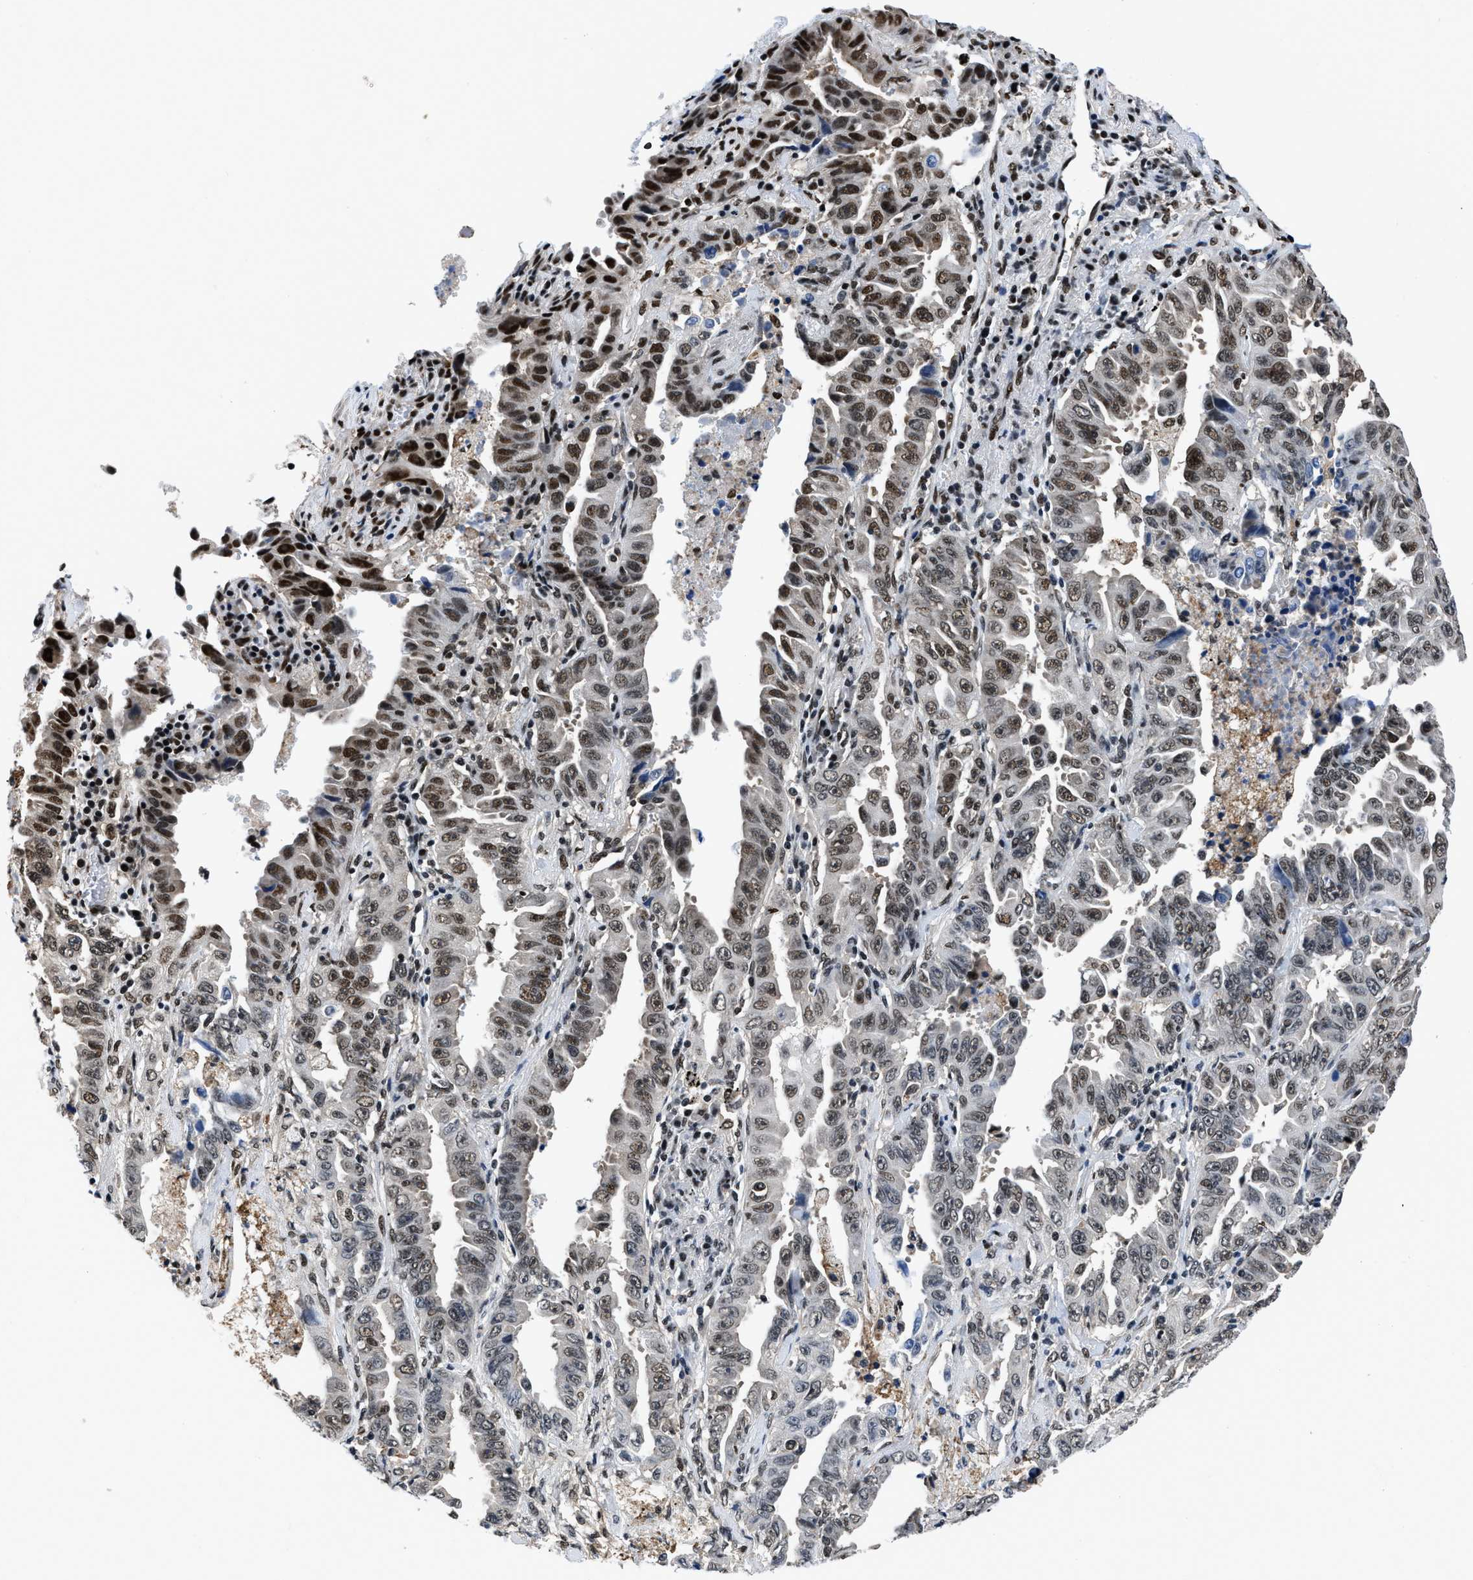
{"staining": {"intensity": "strong", "quantity": ">75%", "location": "nuclear"}, "tissue": "lung cancer", "cell_type": "Tumor cells", "image_type": "cancer", "snomed": [{"axis": "morphology", "description": "Adenocarcinoma, NOS"}, {"axis": "topography", "description": "Lung"}], "caption": "Immunohistochemical staining of lung cancer shows high levels of strong nuclear protein expression in about >75% of tumor cells. Ihc stains the protein of interest in brown and the nuclei are stained blue.", "gene": "HNRNPH2", "patient": {"sex": "female", "age": 51}}